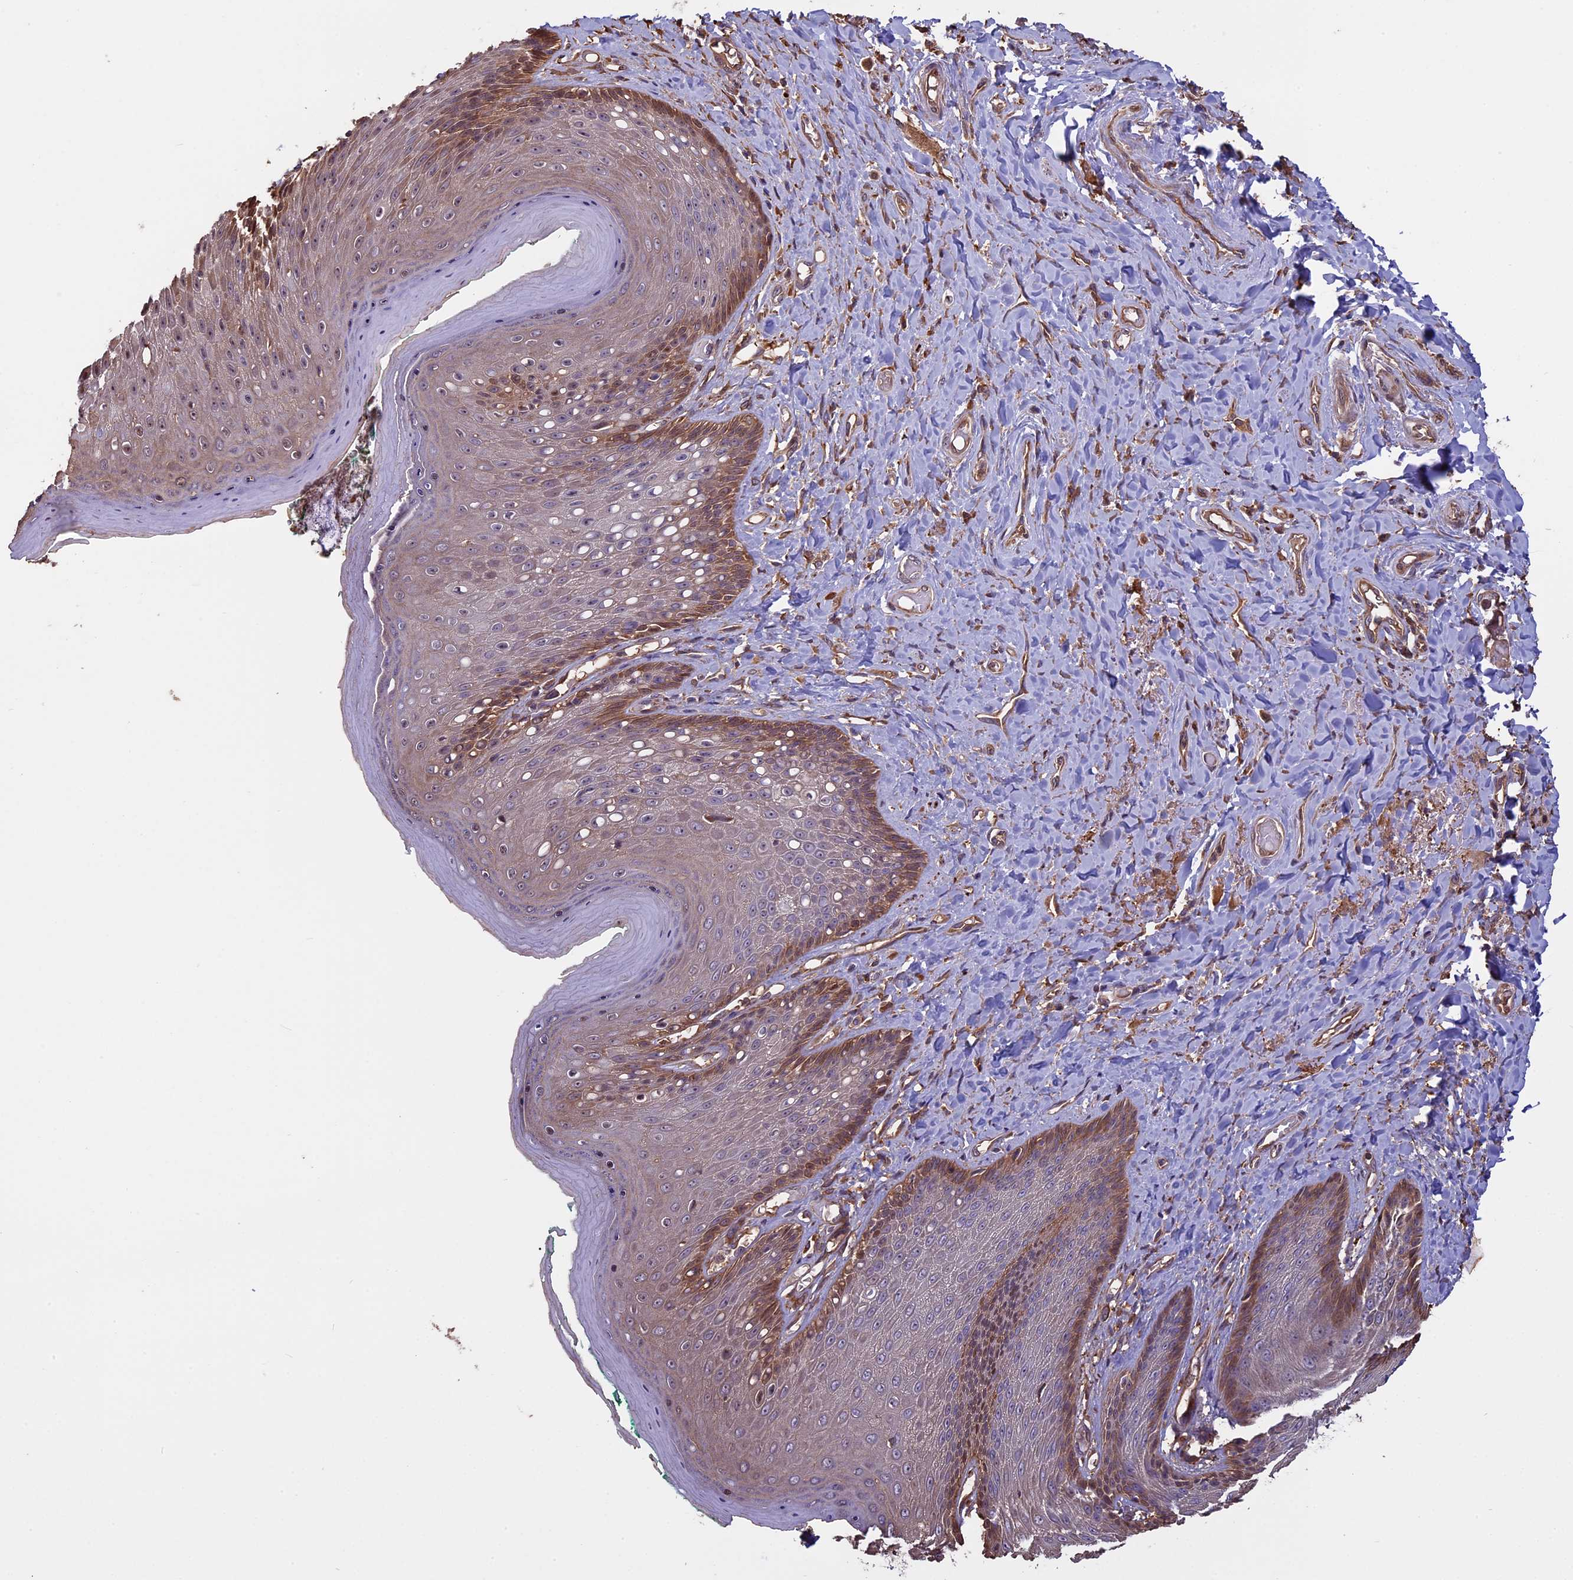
{"staining": {"intensity": "moderate", "quantity": "25%-75%", "location": "cytoplasmic/membranous"}, "tissue": "skin", "cell_type": "Epidermal cells", "image_type": "normal", "snomed": [{"axis": "morphology", "description": "Normal tissue, NOS"}, {"axis": "topography", "description": "Anal"}], "caption": "Immunohistochemical staining of benign skin reveals 25%-75% levels of moderate cytoplasmic/membranous protein expression in approximately 25%-75% of epidermal cells.", "gene": "VWA3A", "patient": {"sex": "male", "age": 78}}